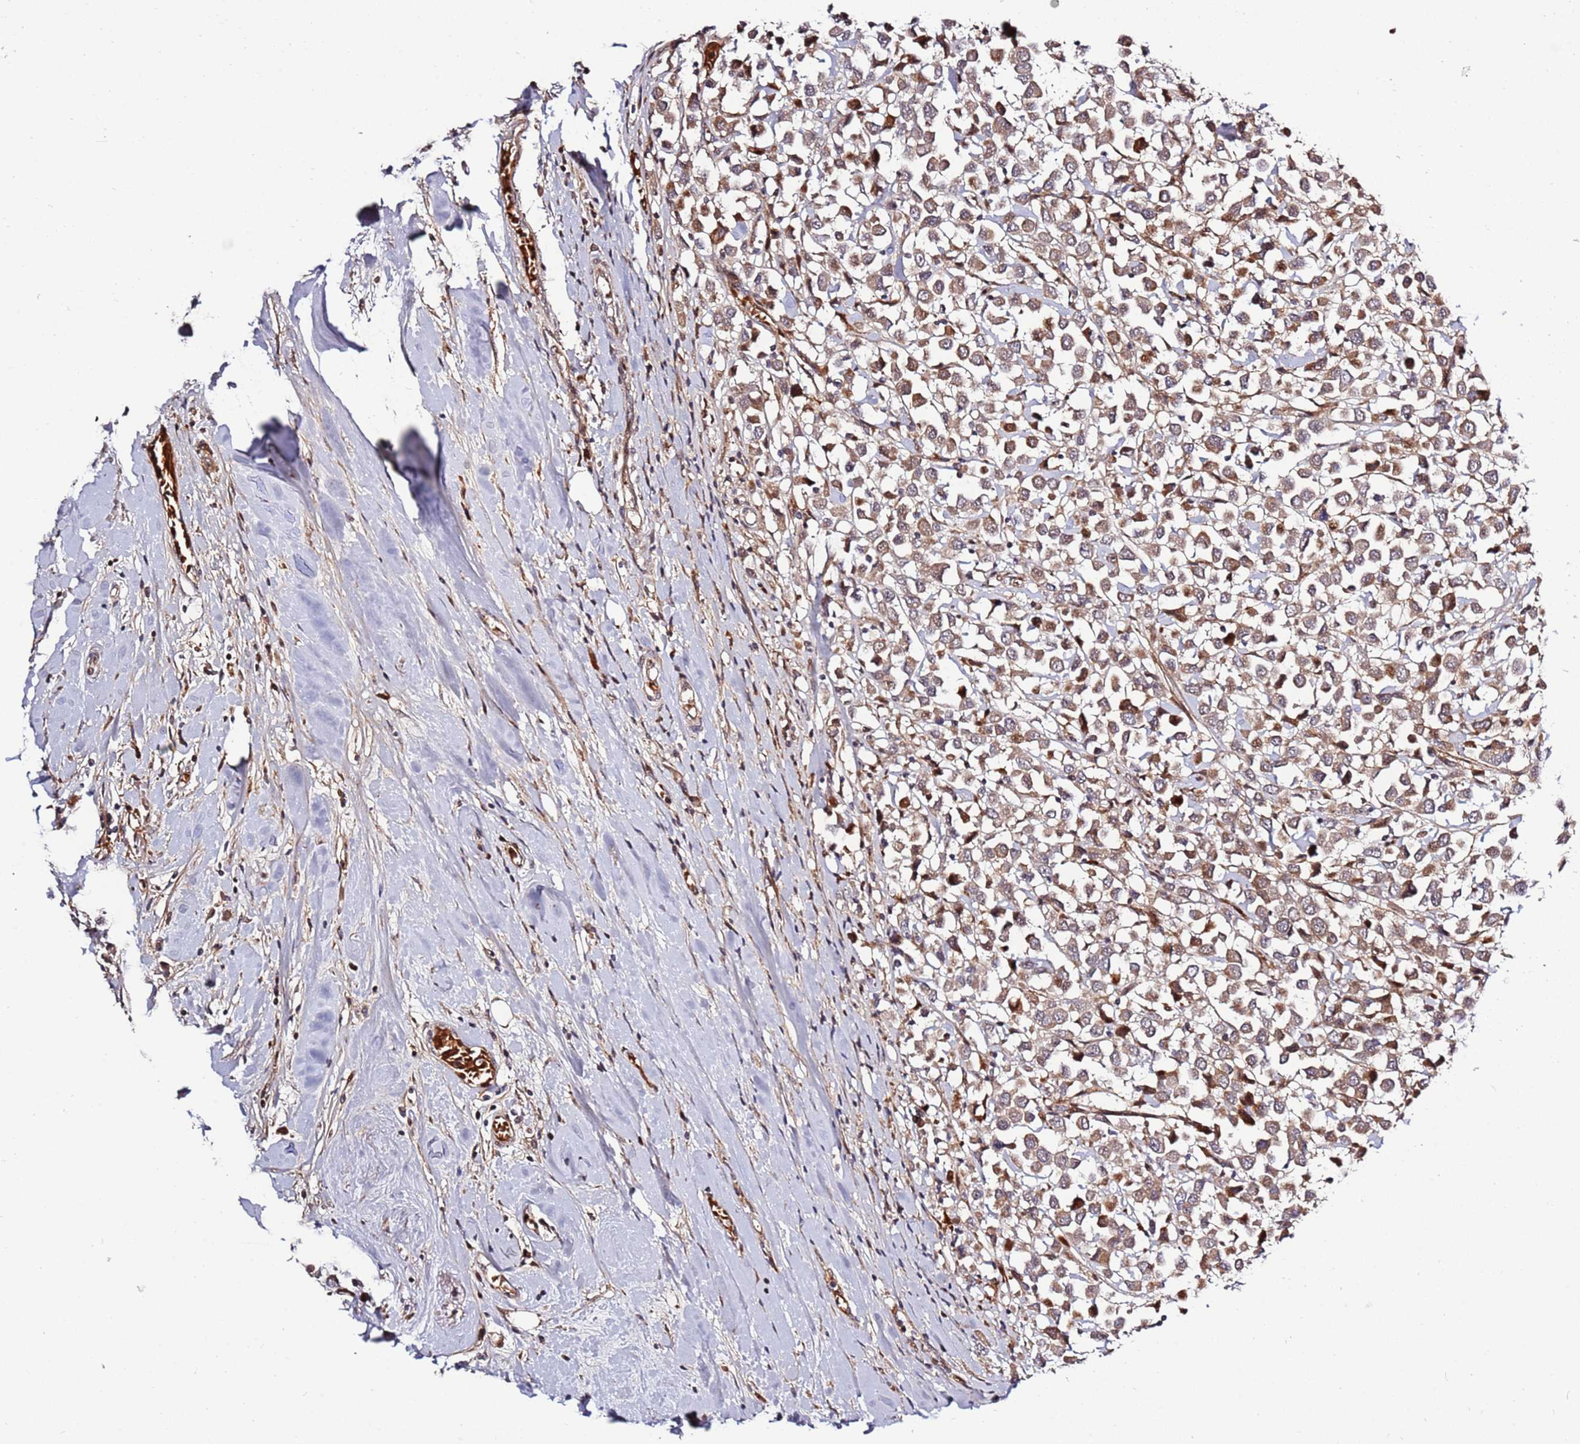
{"staining": {"intensity": "moderate", "quantity": ">75%", "location": "cytoplasmic/membranous"}, "tissue": "breast cancer", "cell_type": "Tumor cells", "image_type": "cancer", "snomed": [{"axis": "morphology", "description": "Duct carcinoma"}, {"axis": "topography", "description": "Breast"}], "caption": "Moderate cytoplasmic/membranous positivity is identified in about >75% of tumor cells in breast cancer (infiltrating ductal carcinoma).", "gene": "RHBDL1", "patient": {"sex": "female", "age": 61}}